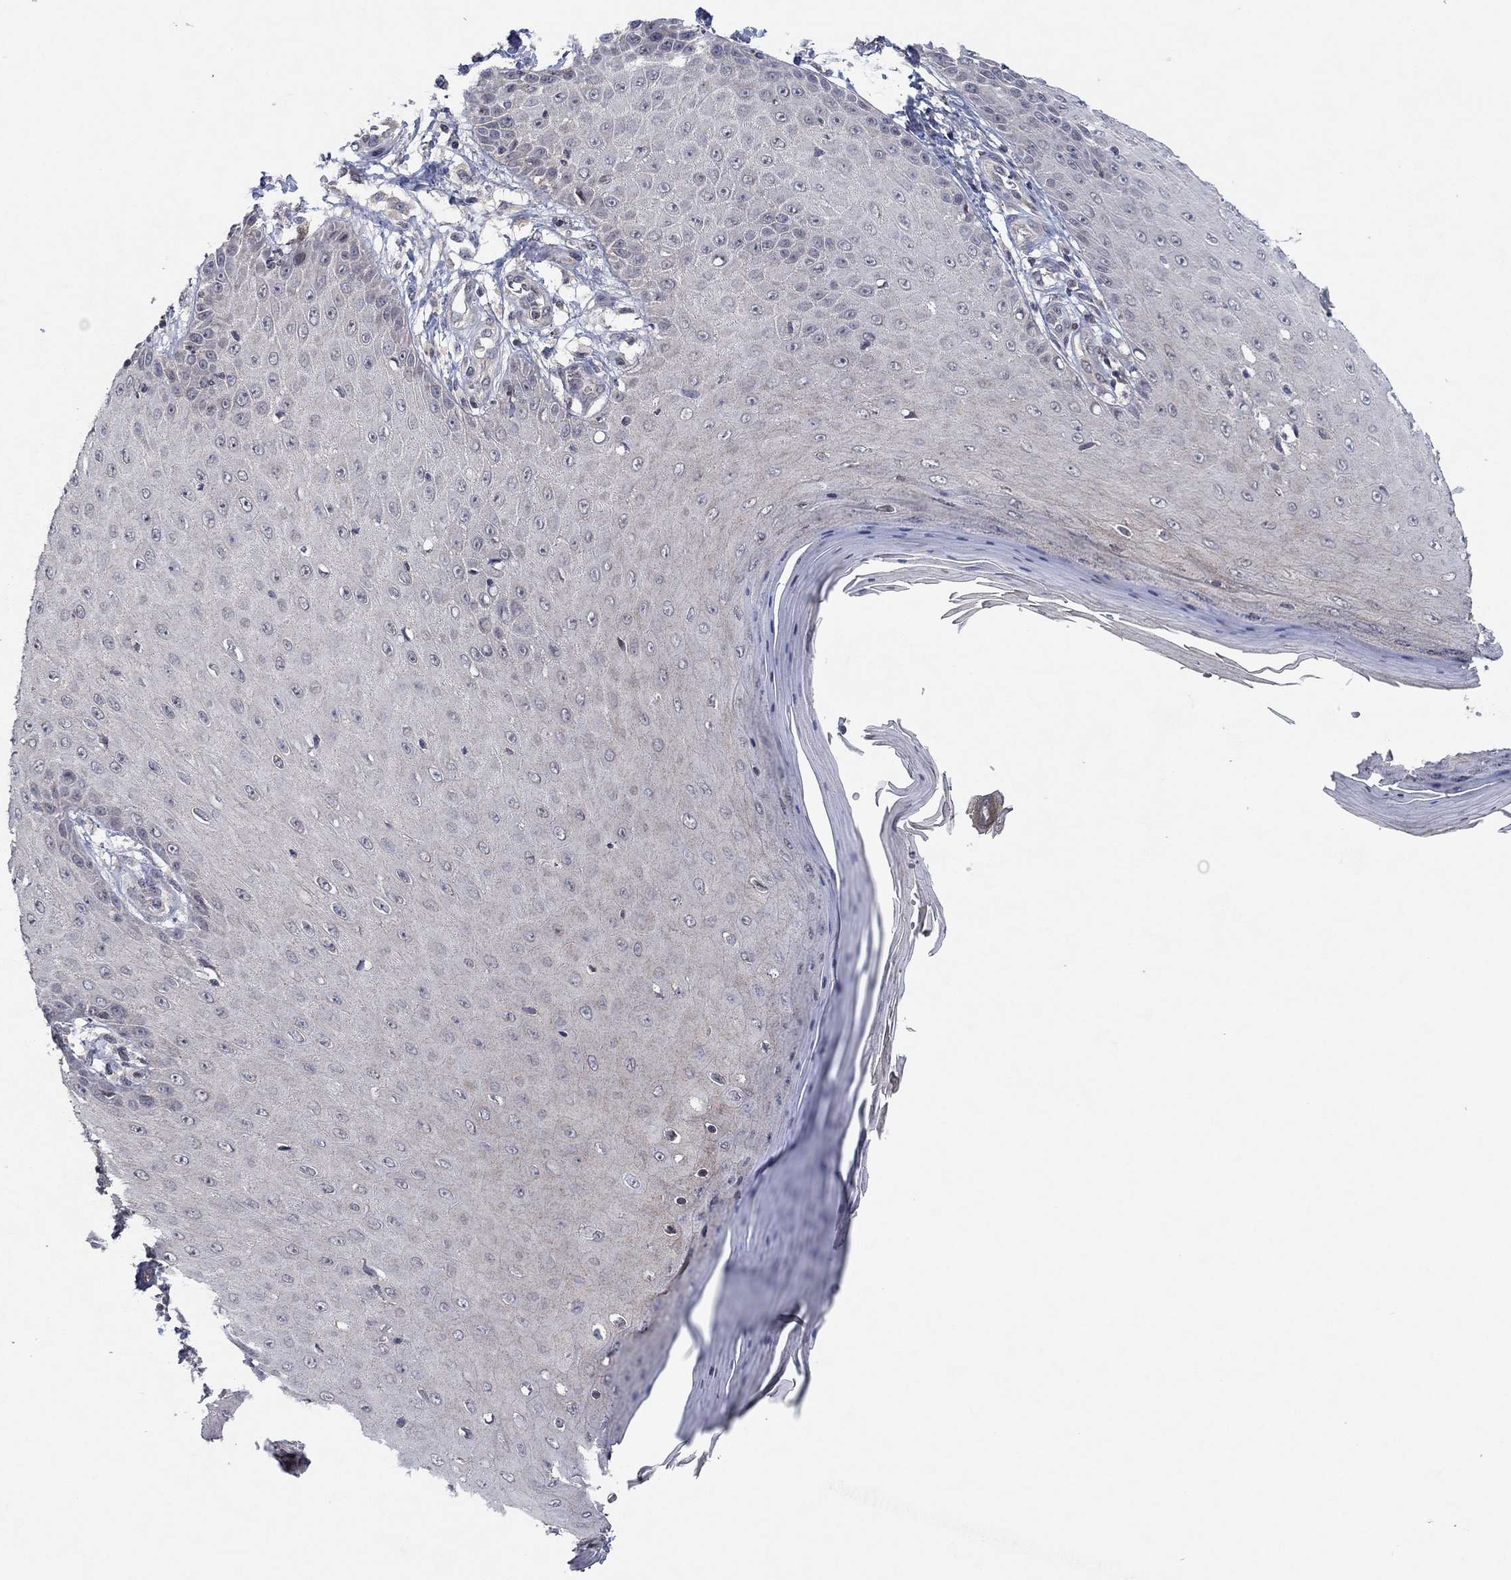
{"staining": {"intensity": "negative", "quantity": "none", "location": "none"}, "tissue": "skin cancer", "cell_type": "Tumor cells", "image_type": "cancer", "snomed": [{"axis": "morphology", "description": "Inflammation, NOS"}, {"axis": "morphology", "description": "Squamous cell carcinoma, NOS"}, {"axis": "topography", "description": "Skin"}], "caption": "High magnification brightfield microscopy of skin squamous cell carcinoma stained with DAB (brown) and counterstained with hematoxylin (blue): tumor cells show no significant staining.", "gene": "IL4", "patient": {"sex": "male", "age": 70}}